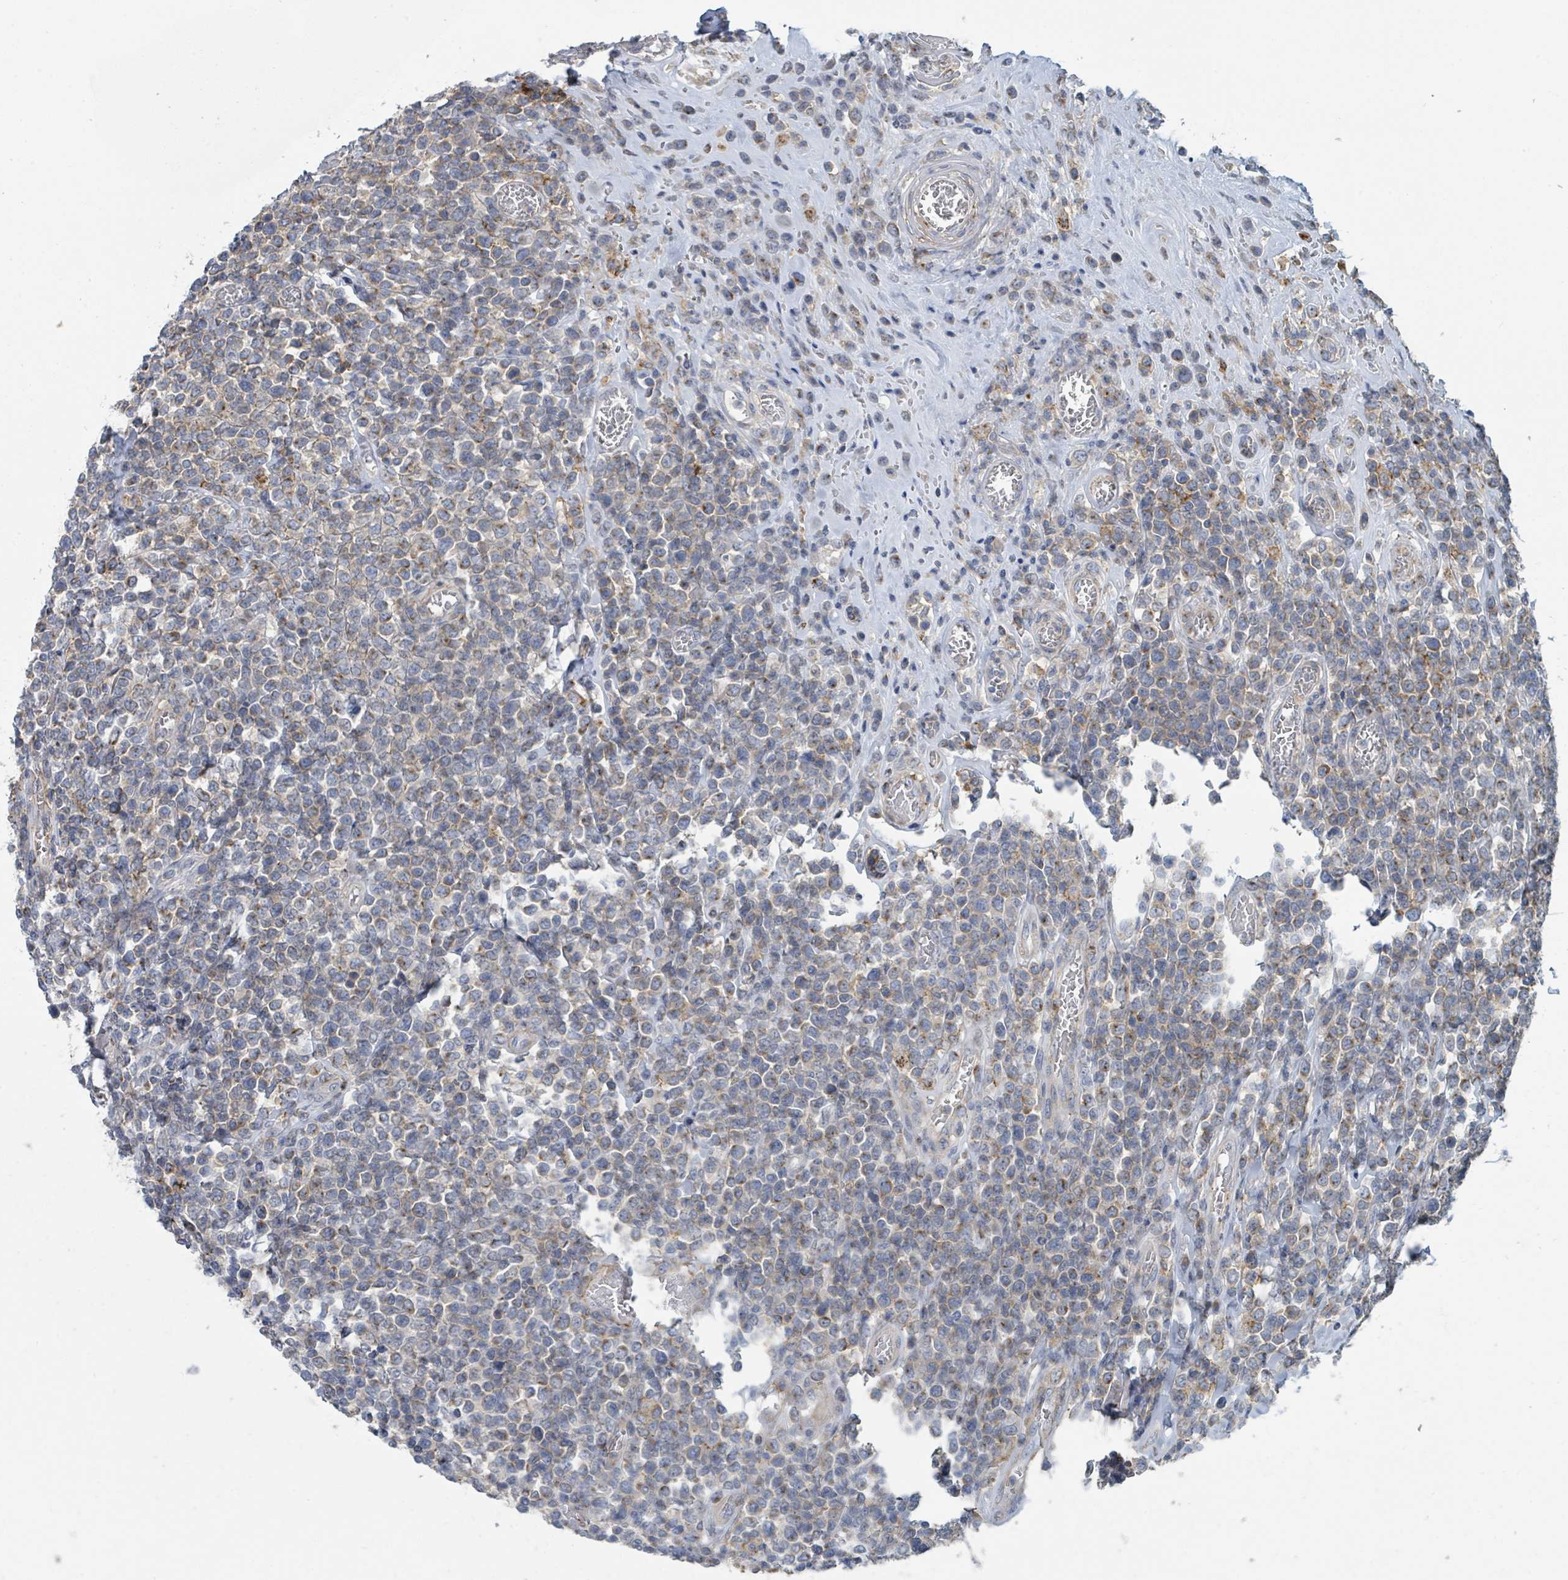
{"staining": {"intensity": "weak", "quantity": "<25%", "location": "cytoplasmic/membranous"}, "tissue": "lymphoma", "cell_type": "Tumor cells", "image_type": "cancer", "snomed": [{"axis": "morphology", "description": "Malignant lymphoma, non-Hodgkin's type, High grade"}, {"axis": "topography", "description": "Soft tissue"}], "caption": "The histopathology image reveals no significant expression in tumor cells of lymphoma.", "gene": "LRRC42", "patient": {"sex": "female", "age": 56}}